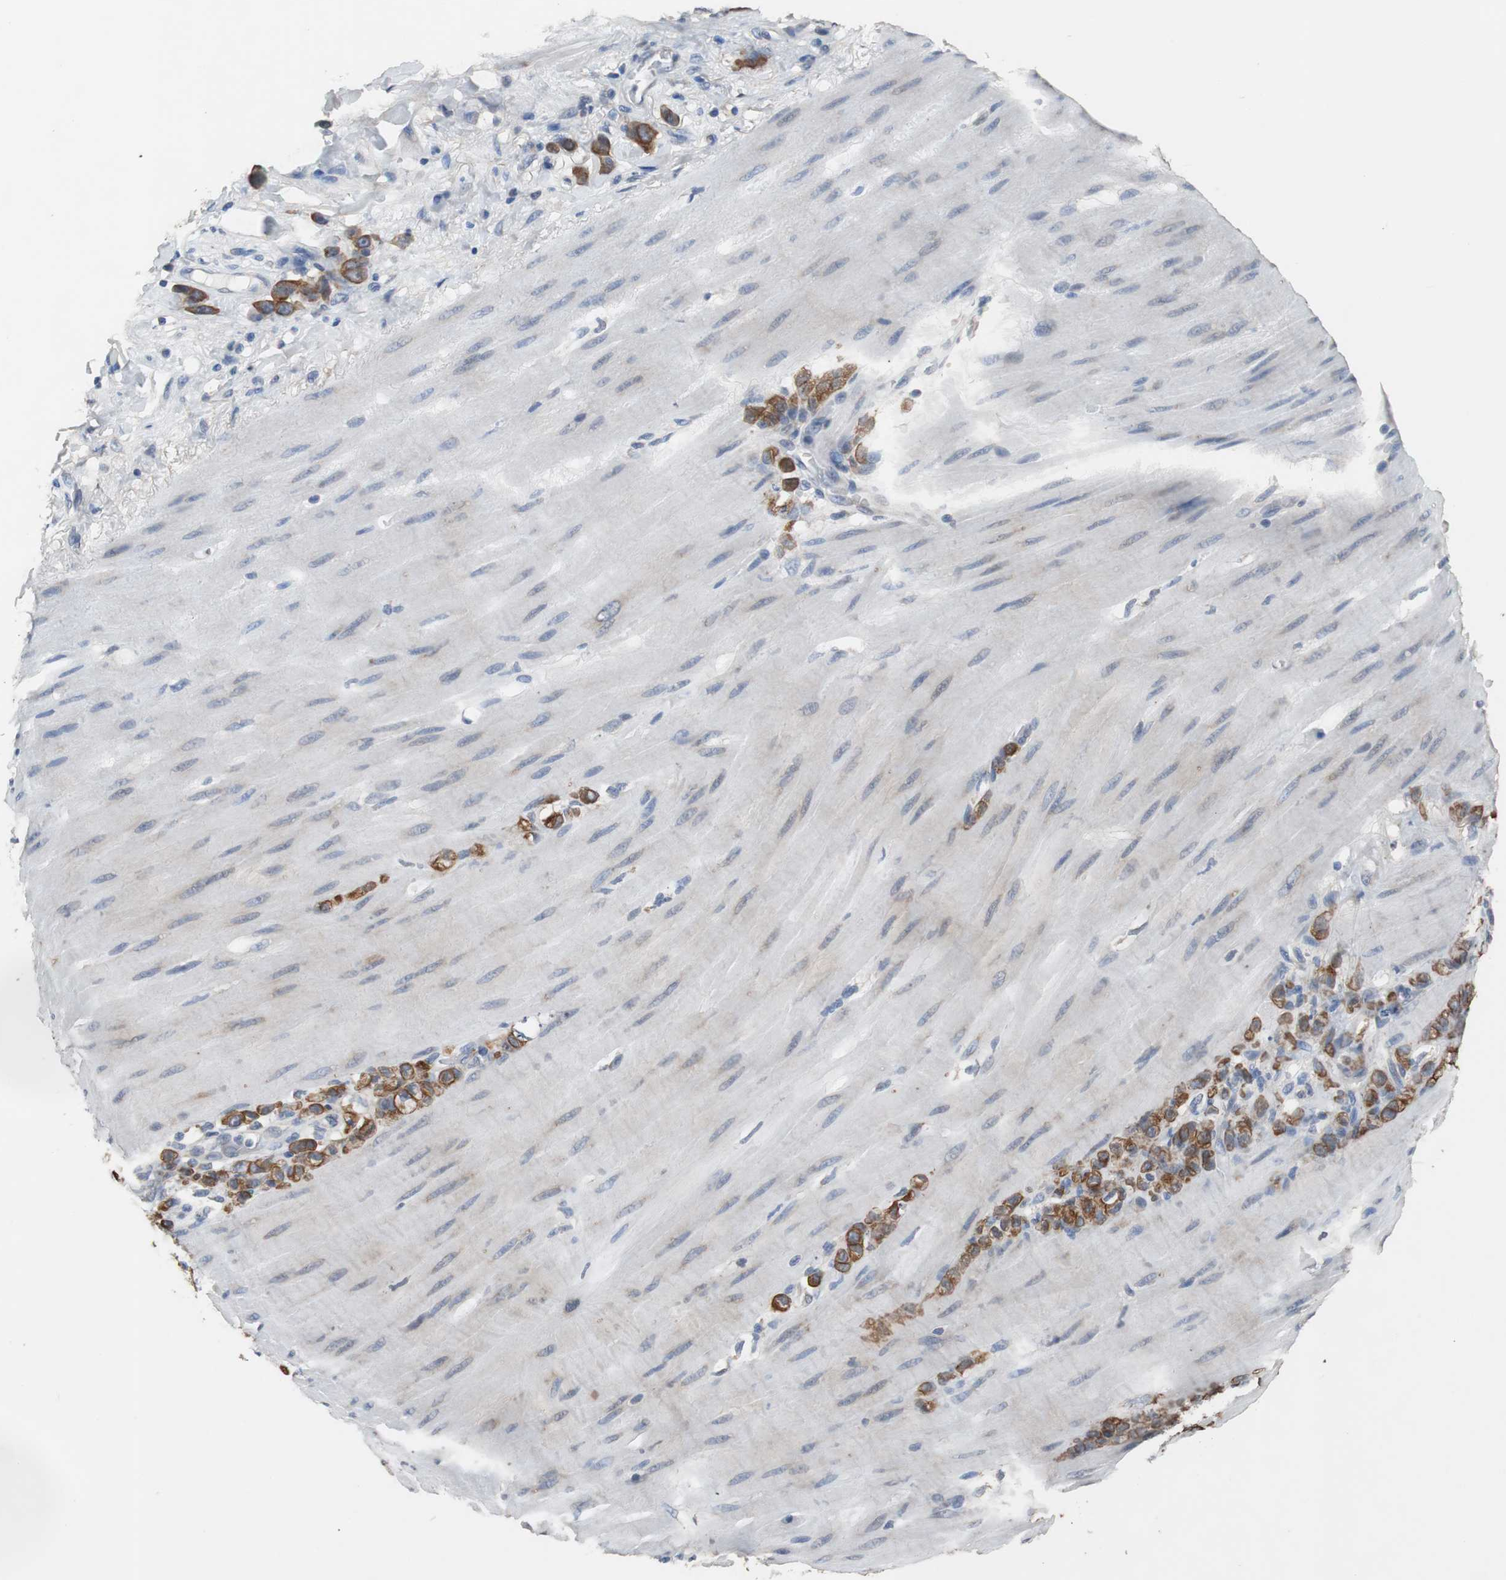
{"staining": {"intensity": "strong", "quantity": "25%-75%", "location": "cytoplasmic/membranous"}, "tissue": "stomach cancer", "cell_type": "Tumor cells", "image_type": "cancer", "snomed": [{"axis": "morphology", "description": "Adenocarcinoma, NOS"}, {"axis": "topography", "description": "Stomach"}], "caption": "Immunohistochemistry (IHC) histopathology image of human stomach cancer (adenocarcinoma) stained for a protein (brown), which exhibits high levels of strong cytoplasmic/membranous positivity in approximately 25%-75% of tumor cells.", "gene": "USP10", "patient": {"sex": "male", "age": 82}}